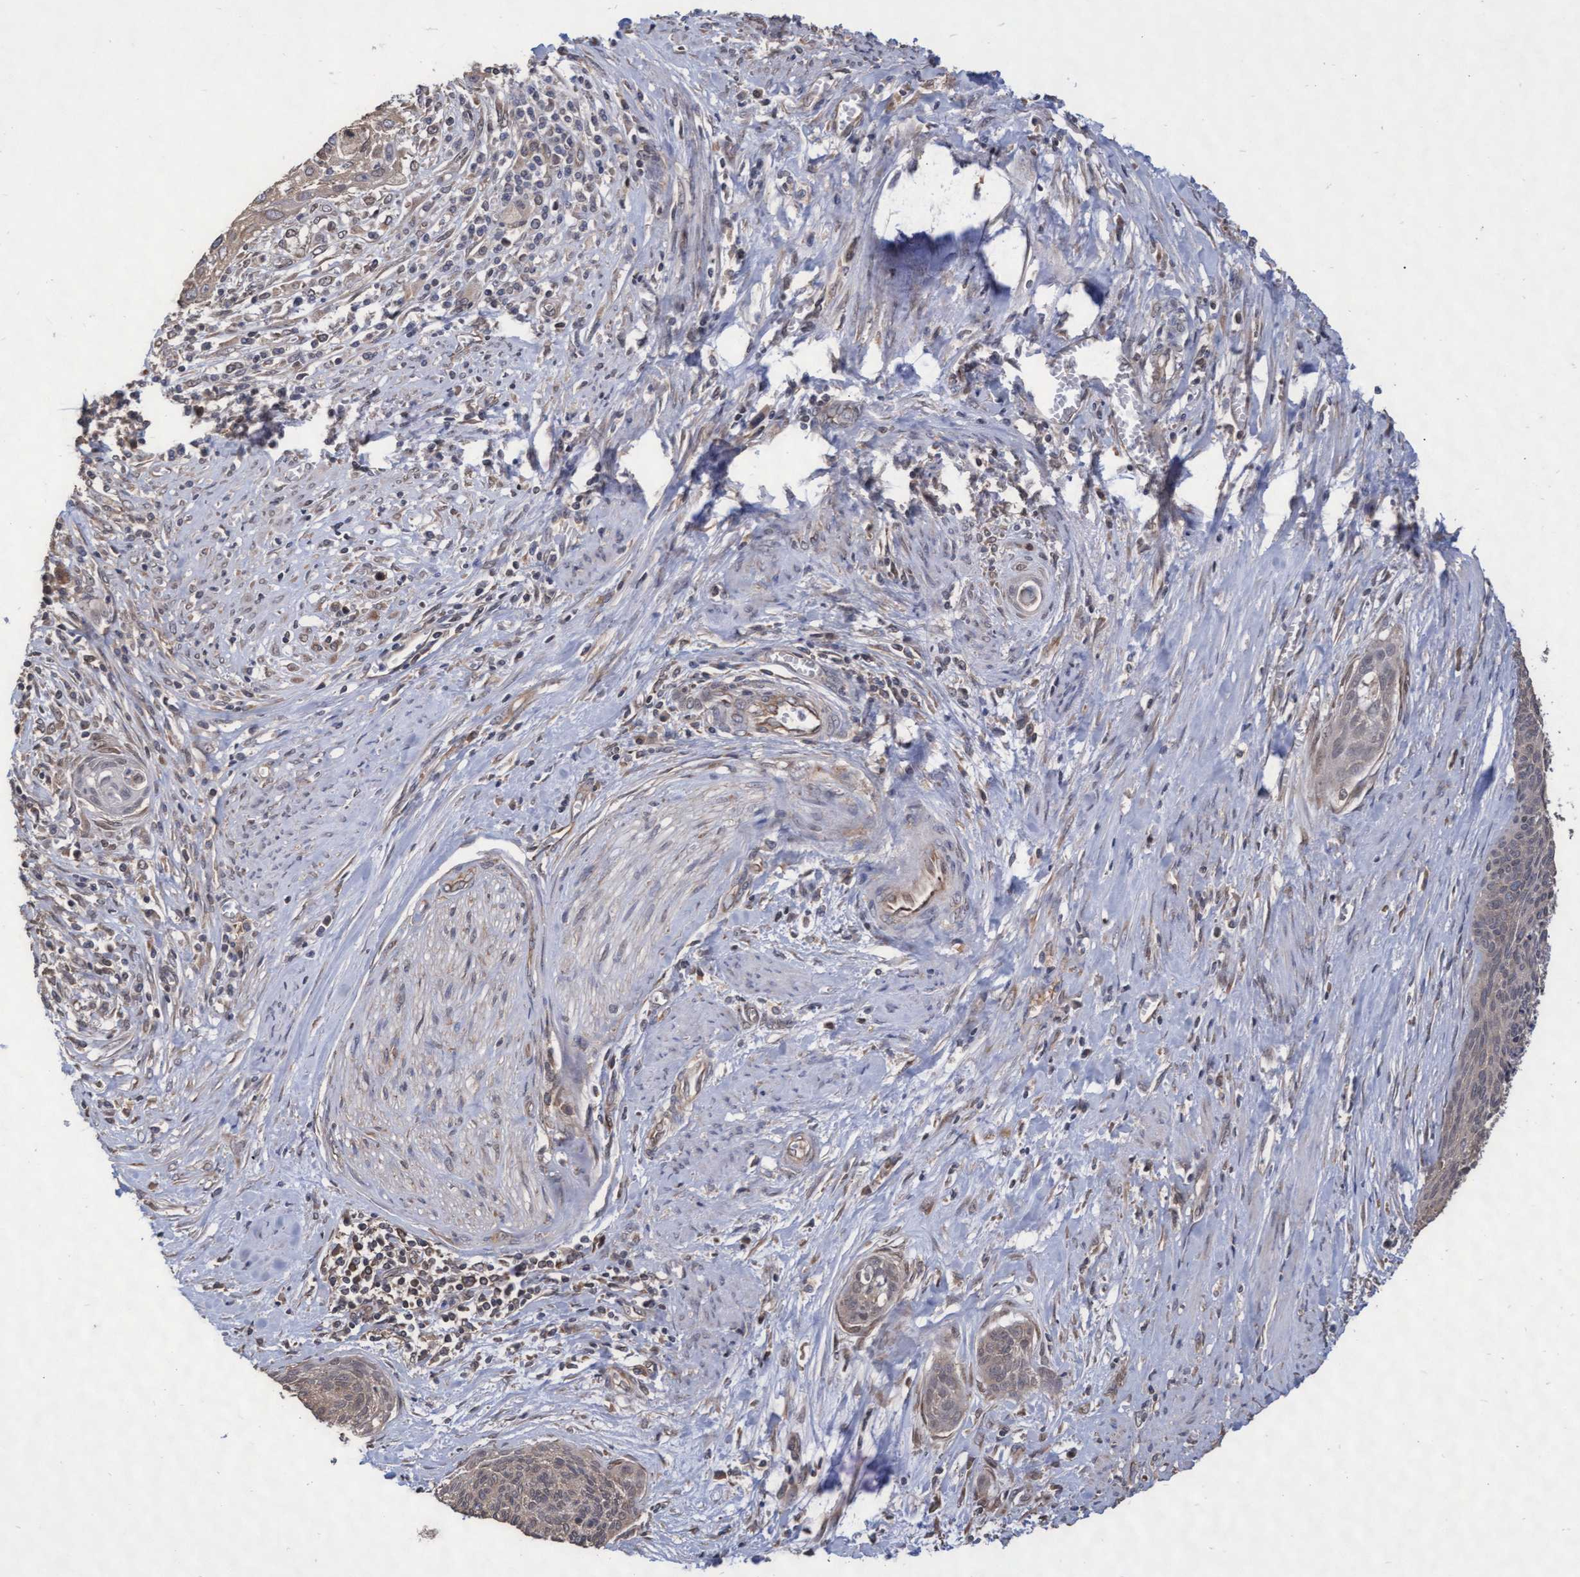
{"staining": {"intensity": "weak", "quantity": ">75%", "location": "cytoplasmic/membranous"}, "tissue": "cervical cancer", "cell_type": "Tumor cells", "image_type": "cancer", "snomed": [{"axis": "morphology", "description": "Squamous cell carcinoma, NOS"}, {"axis": "topography", "description": "Cervix"}], "caption": "Protein staining of cervical squamous cell carcinoma tissue demonstrates weak cytoplasmic/membranous staining in approximately >75% of tumor cells. The staining was performed using DAB (3,3'-diaminobenzidine), with brown indicating positive protein expression. Nuclei are stained blue with hematoxylin.", "gene": "ABCF2", "patient": {"sex": "female", "age": 55}}